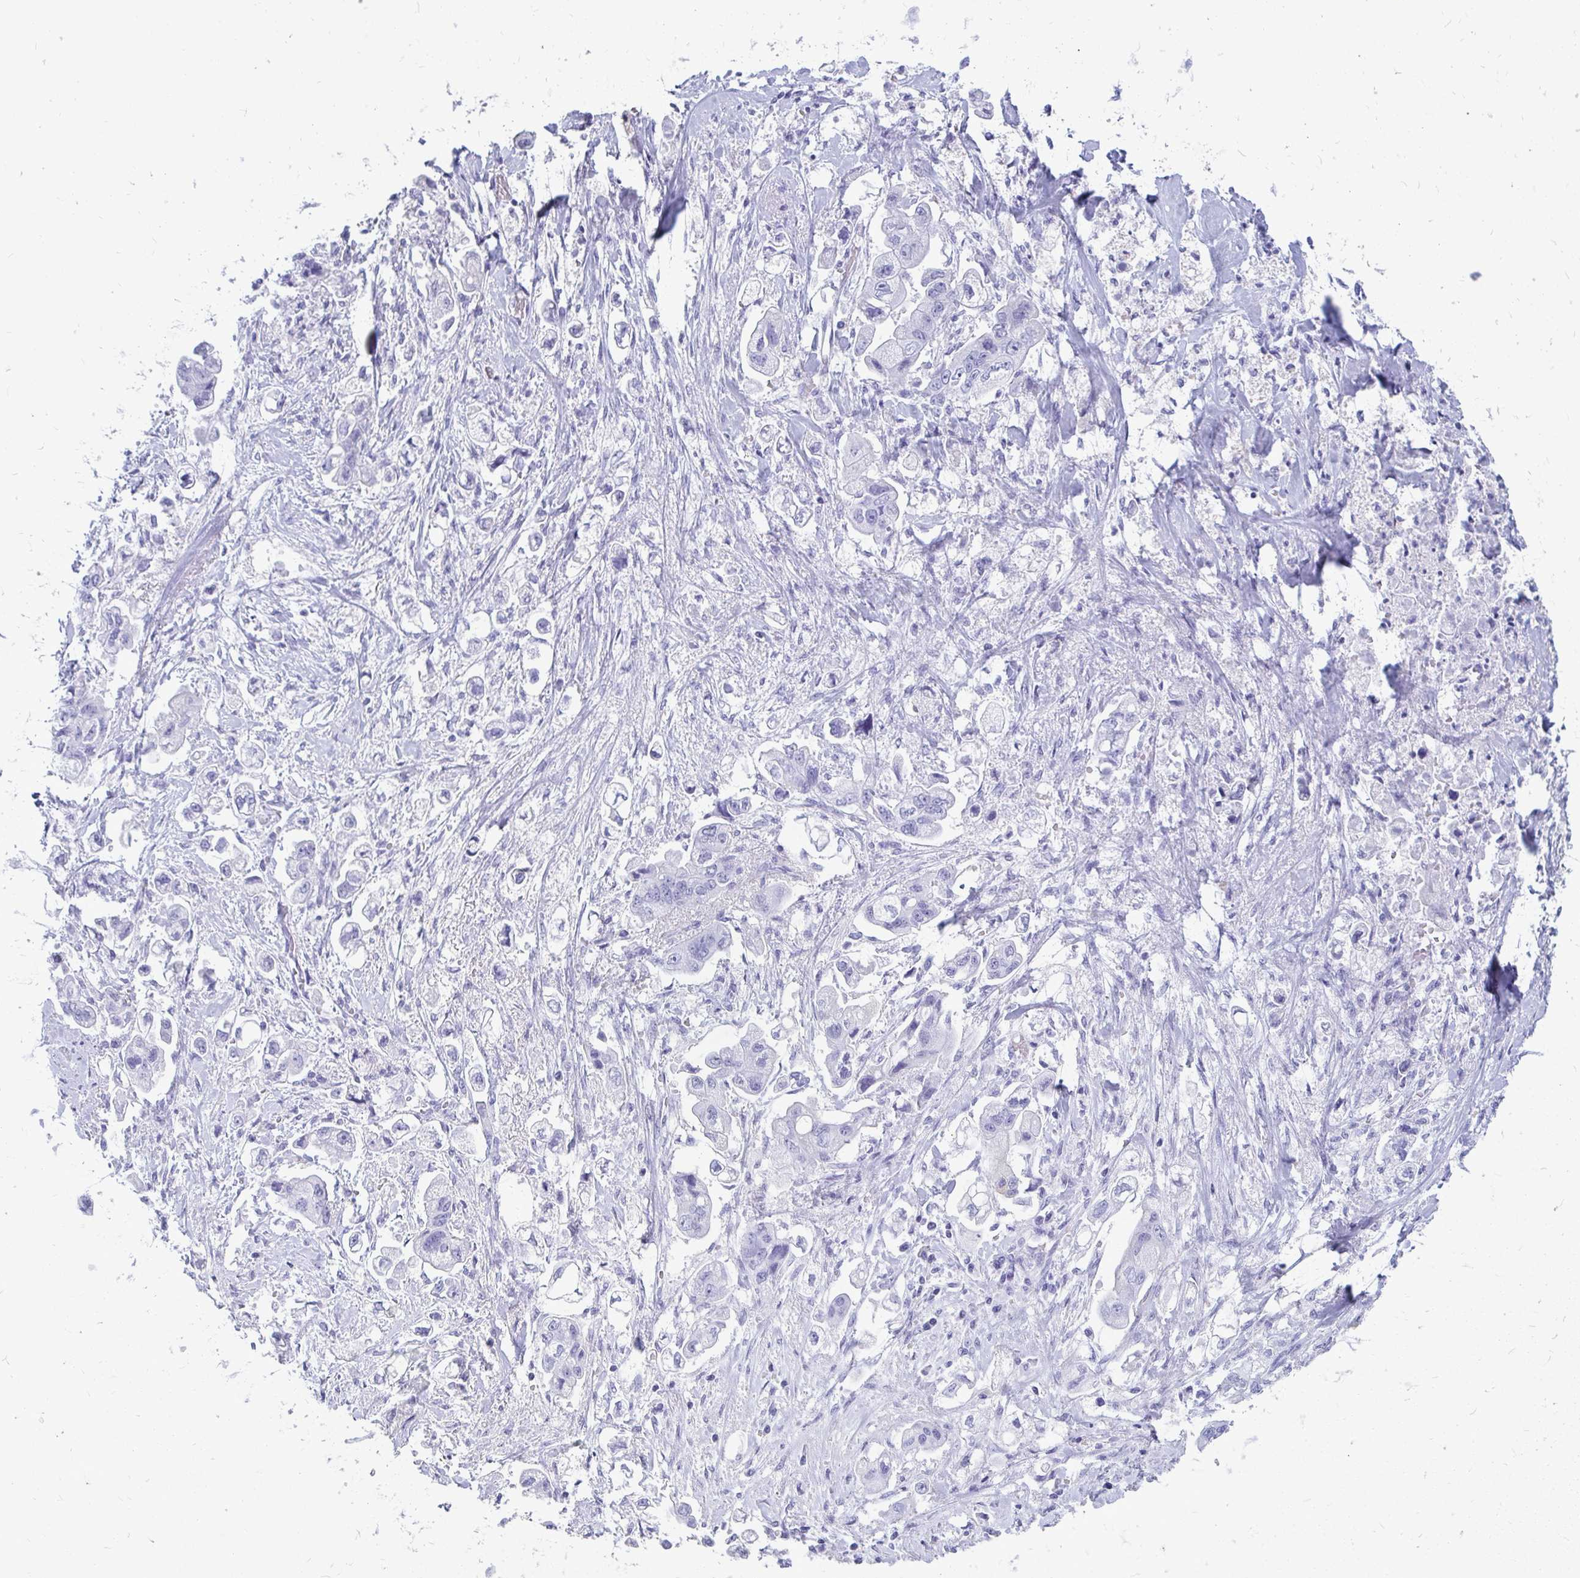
{"staining": {"intensity": "negative", "quantity": "none", "location": "none"}, "tissue": "stomach cancer", "cell_type": "Tumor cells", "image_type": "cancer", "snomed": [{"axis": "morphology", "description": "Adenocarcinoma, NOS"}, {"axis": "topography", "description": "Stomach"}], "caption": "Tumor cells are negative for protein expression in human stomach cancer. (Immunohistochemistry (ihc), brightfield microscopy, high magnification).", "gene": "OR10R2", "patient": {"sex": "male", "age": 62}}